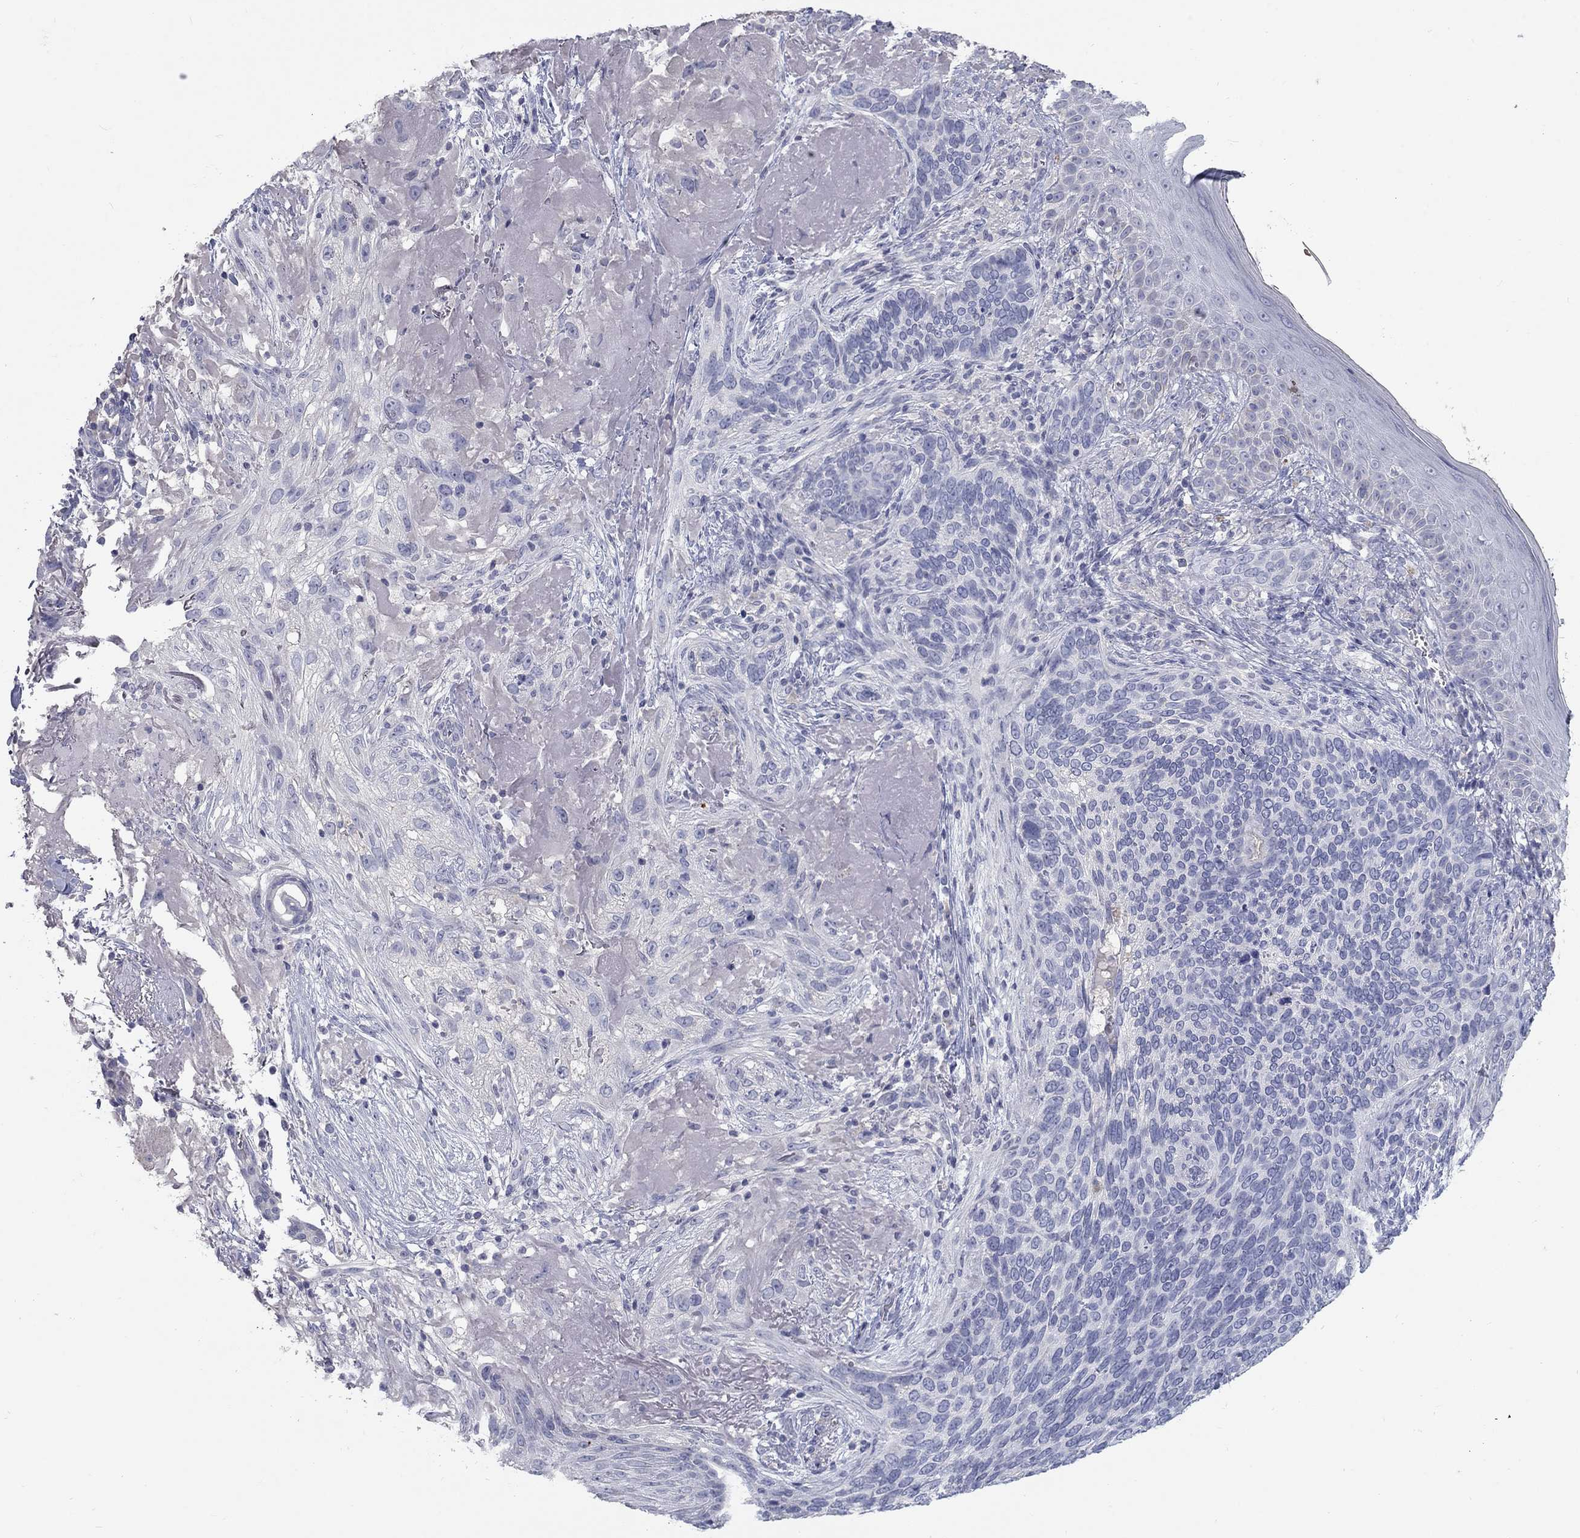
{"staining": {"intensity": "negative", "quantity": "none", "location": "none"}, "tissue": "skin cancer", "cell_type": "Tumor cells", "image_type": "cancer", "snomed": [{"axis": "morphology", "description": "Basal cell carcinoma"}, {"axis": "topography", "description": "Skin"}], "caption": "Skin cancer (basal cell carcinoma) stained for a protein using immunohistochemistry (IHC) displays no staining tumor cells.", "gene": "PTH1R", "patient": {"sex": "male", "age": 91}}